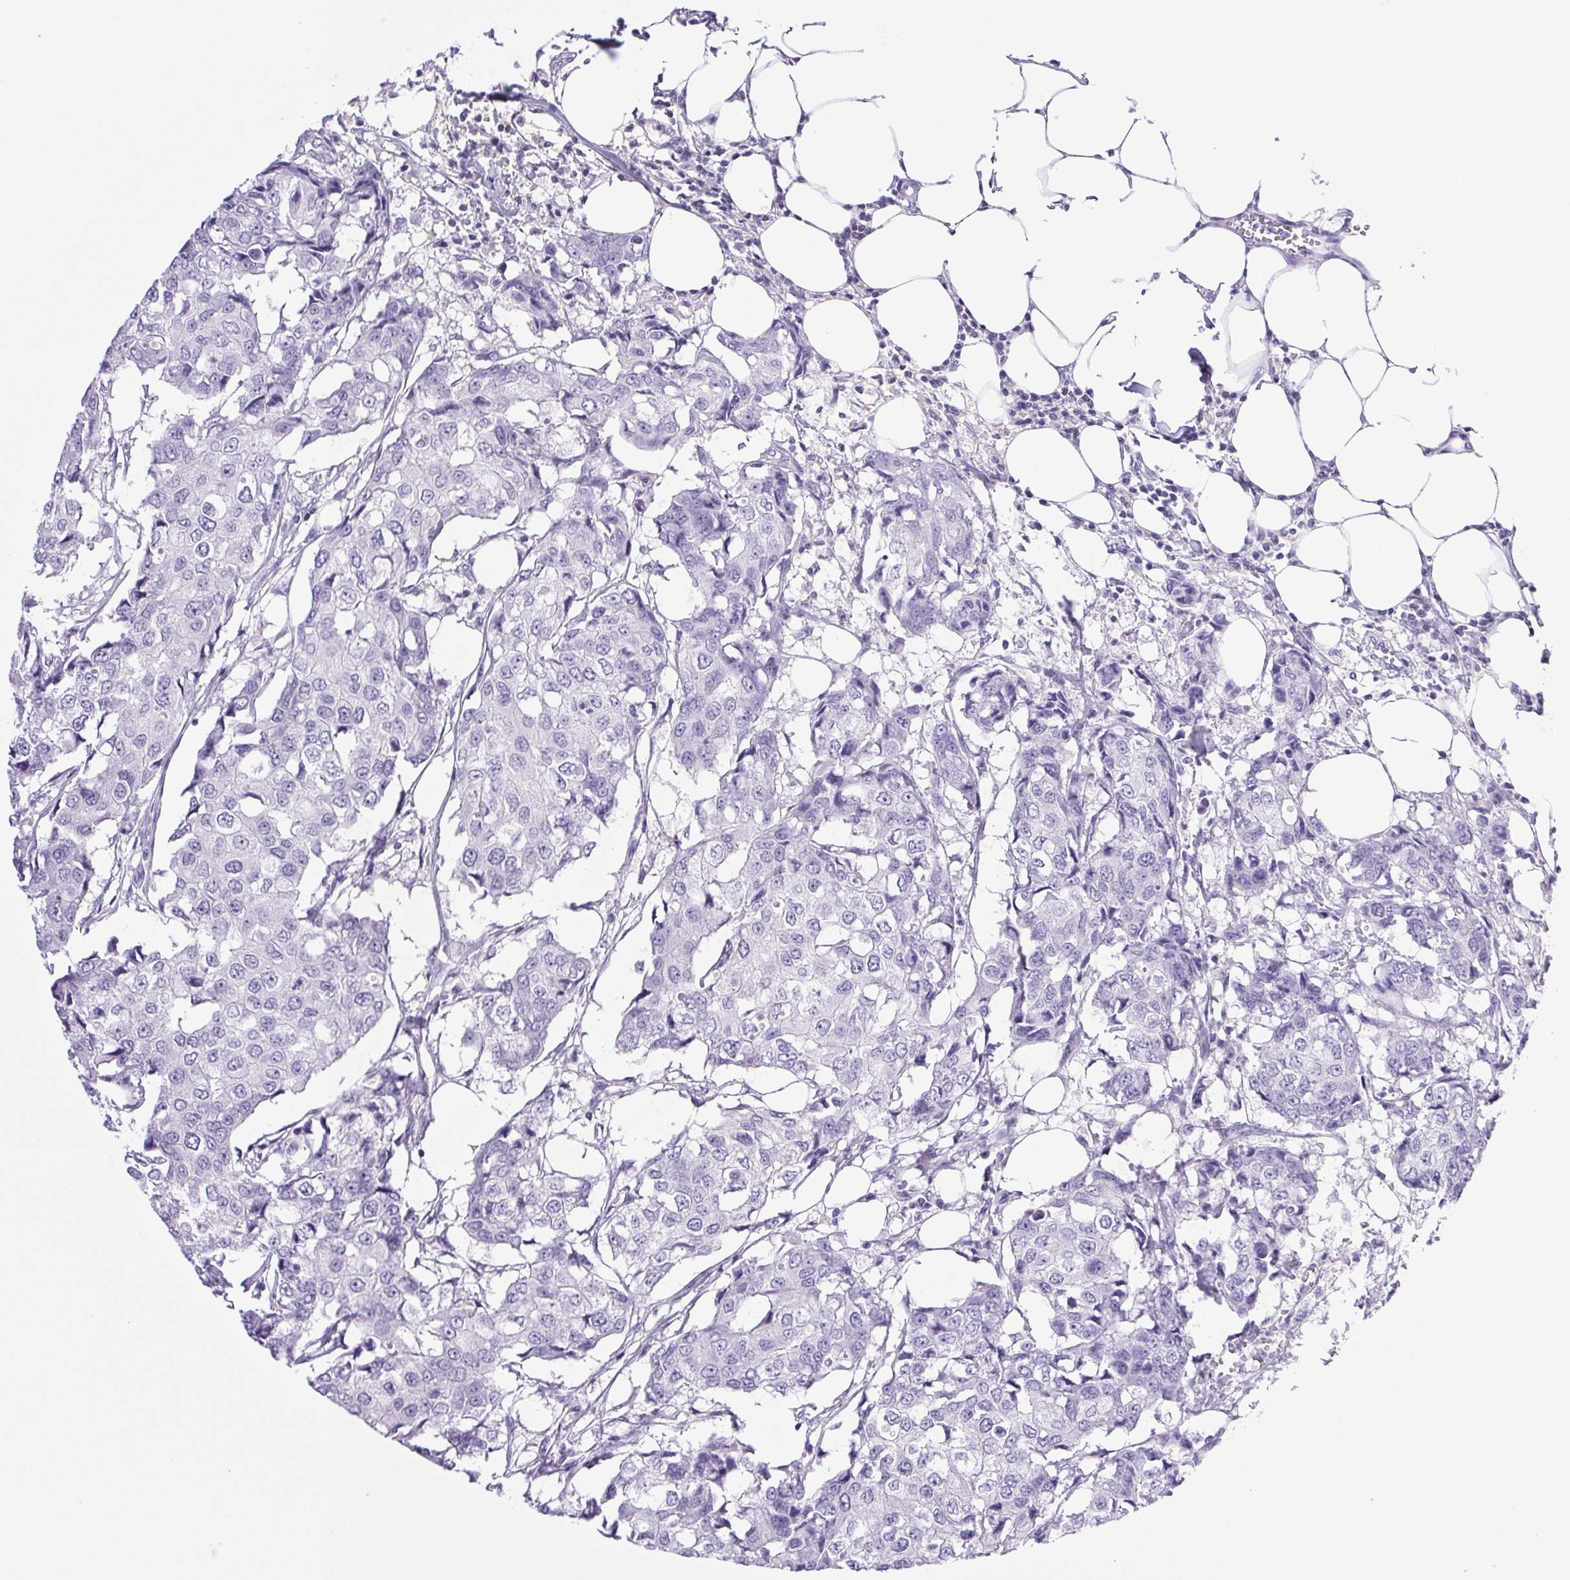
{"staining": {"intensity": "negative", "quantity": "none", "location": "none"}, "tissue": "breast cancer", "cell_type": "Tumor cells", "image_type": "cancer", "snomed": [{"axis": "morphology", "description": "Duct carcinoma"}, {"axis": "topography", "description": "Breast"}], "caption": "Immunohistochemistry of breast invasive ductal carcinoma reveals no expression in tumor cells.", "gene": "SYNPR", "patient": {"sex": "female", "age": 27}}